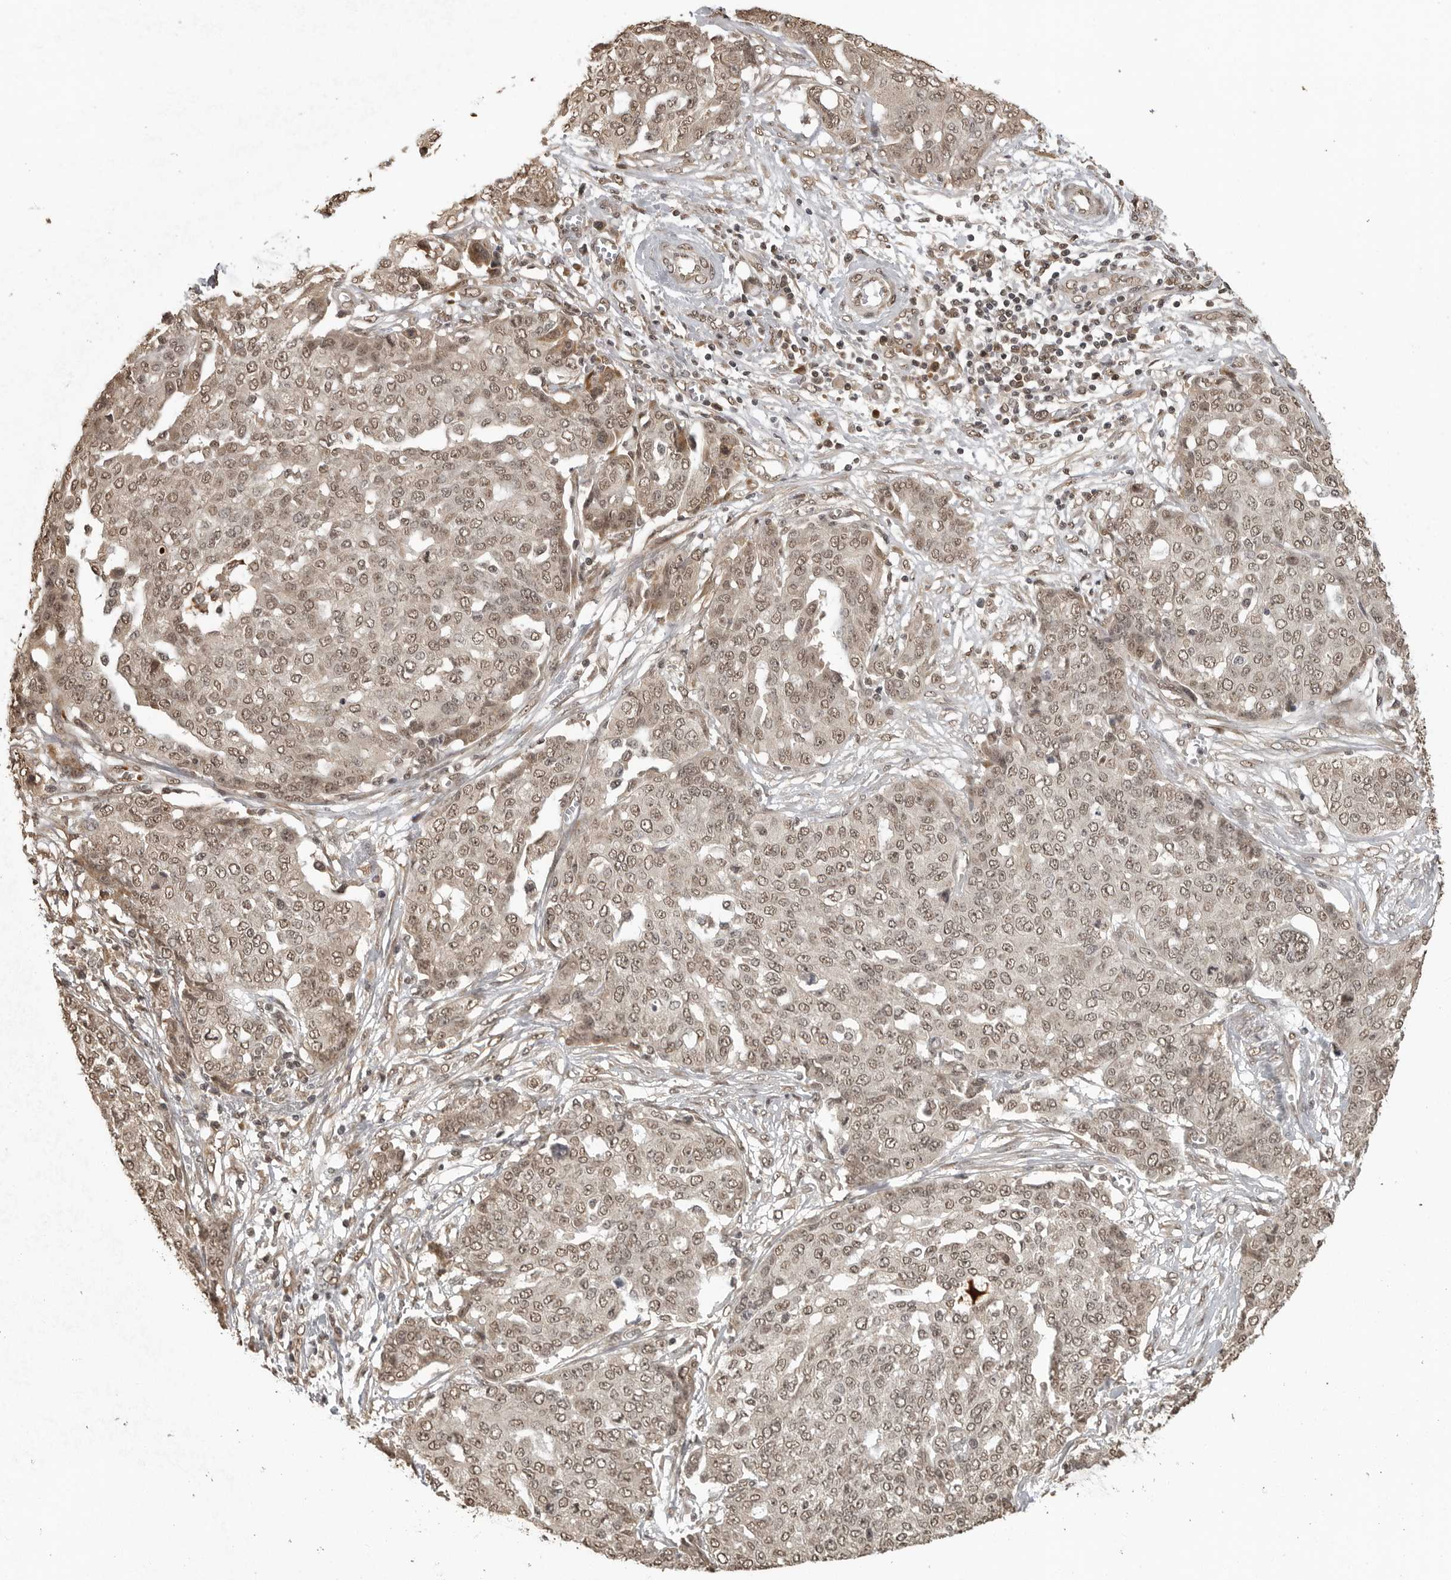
{"staining": {"intensity": "weak", "quantity": ">75%", "location": "nuclear"}, "tissue": "ovarian cancer", "cell_type": "Tumor cells", "image_type": "cancer", "snomed": [{"axis": "morphology", "description": "Cystadenocarcinoma, serous, NOS"}, {"axis": "topography", "description": "Soft tissue"}, {"axis": "topography", "description": "Ovary"}], "caption": "About >75% of tumor cells in human ovarian cancer demonstrate weak nuclear protein staining as visualized by brown immunohistochemical staining.", "gene": "CLOCK", "patient": {"sex": "female", "age": 57}}